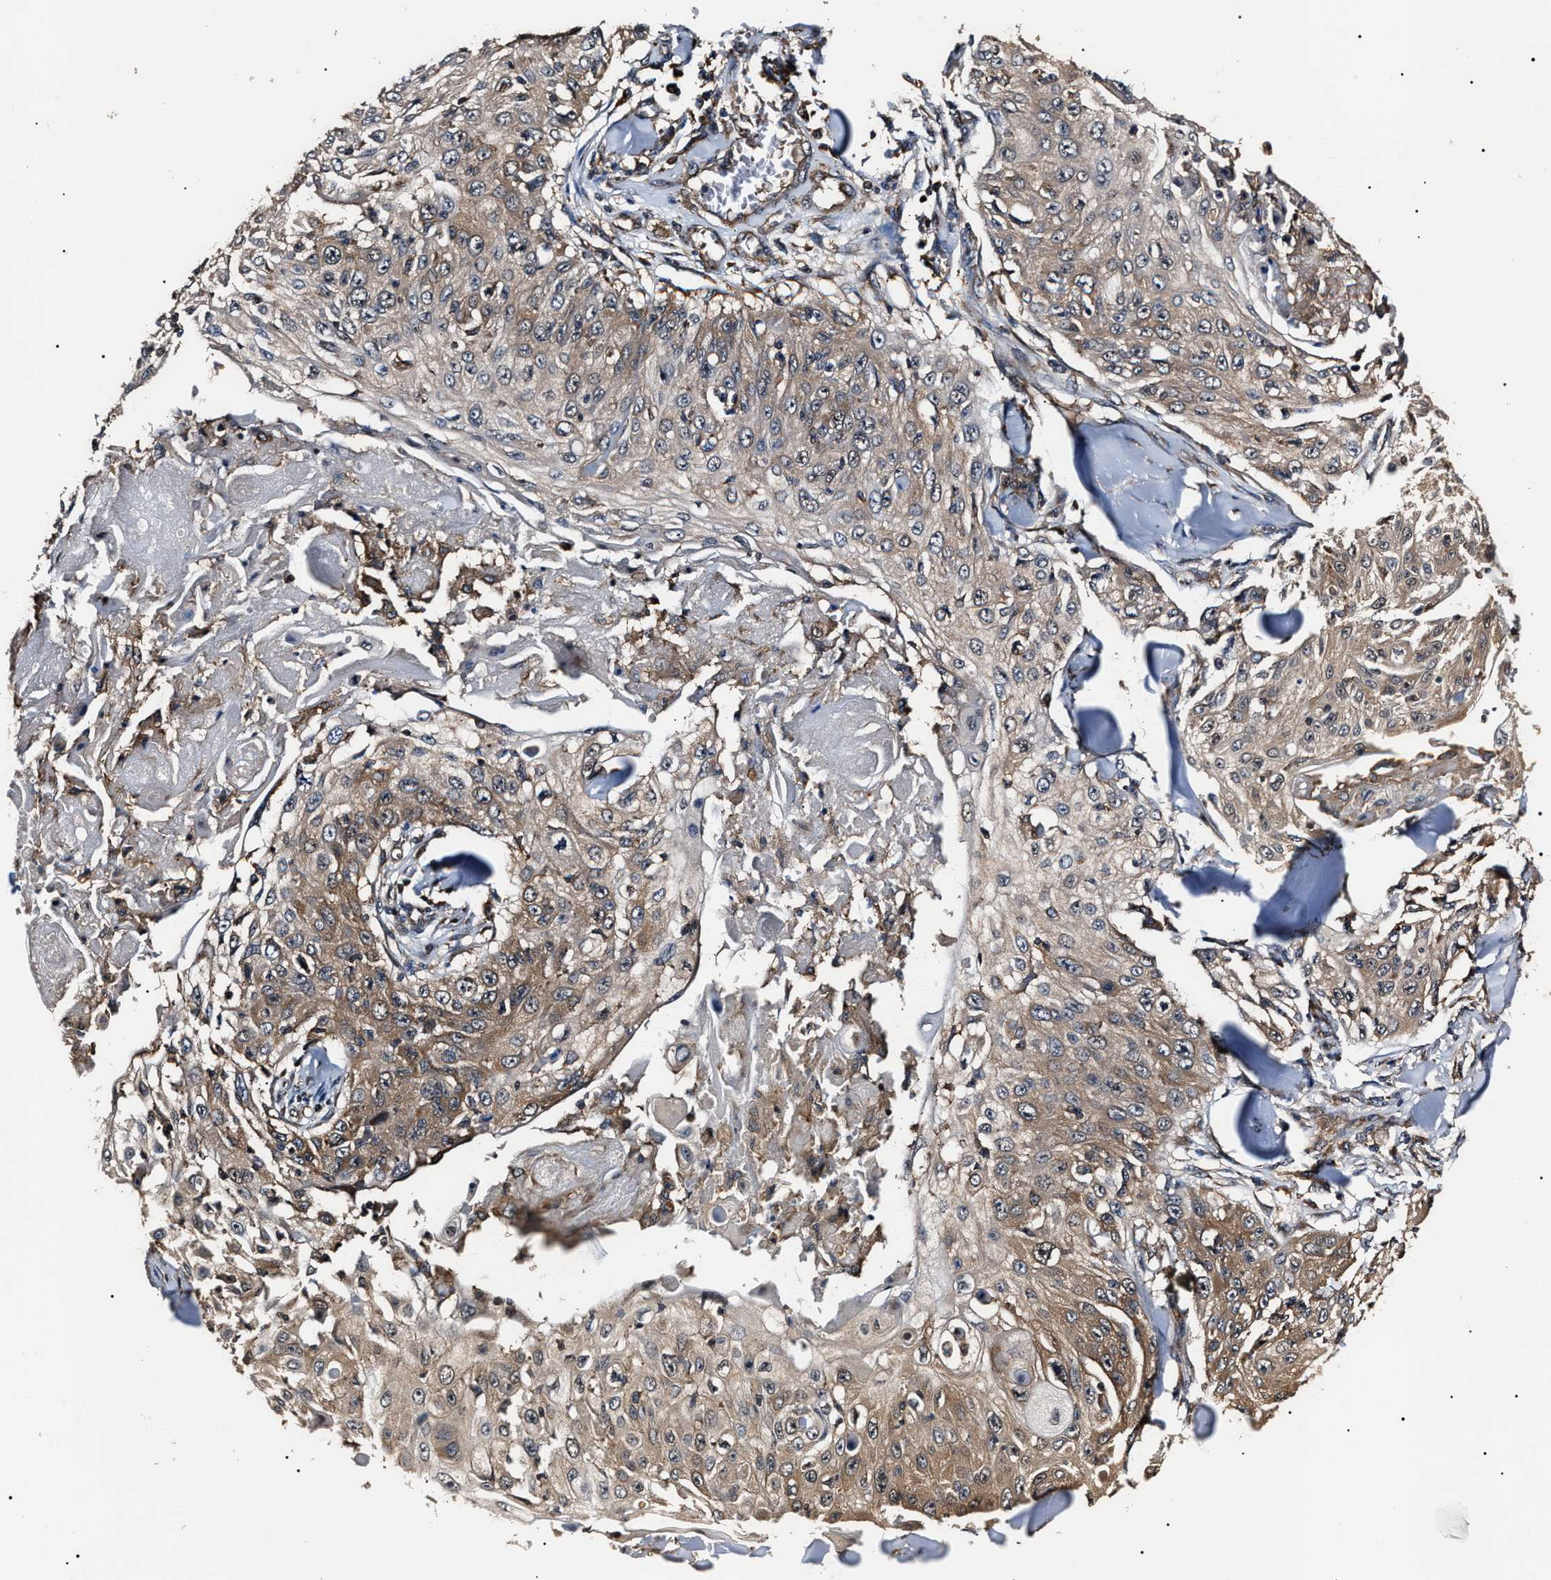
{"staining": {"intensity": "weak", "quantity": ">75%", "location": "cytoplasmic/membranous"}, "tissue": "skin cancer", "cell_type": "Tumor cells", "image_type": "cancer", "snomed": [{"axis": "morphology", "description": "Squamous cell carcinoma, NOS"}, {"axis": "topography", "description": "Skin"}], "caption": "Immunohistochemical staining of squamous cell carcinoma (skin) demonstrates low levels of weak cytoplasmic/membranous protein staining in about >75% of tumor cells. (DAB IHC with brightfield microscopy, high magnification).", "gene": "CCT8", "patient": {"sex": "male", "age": 86}}